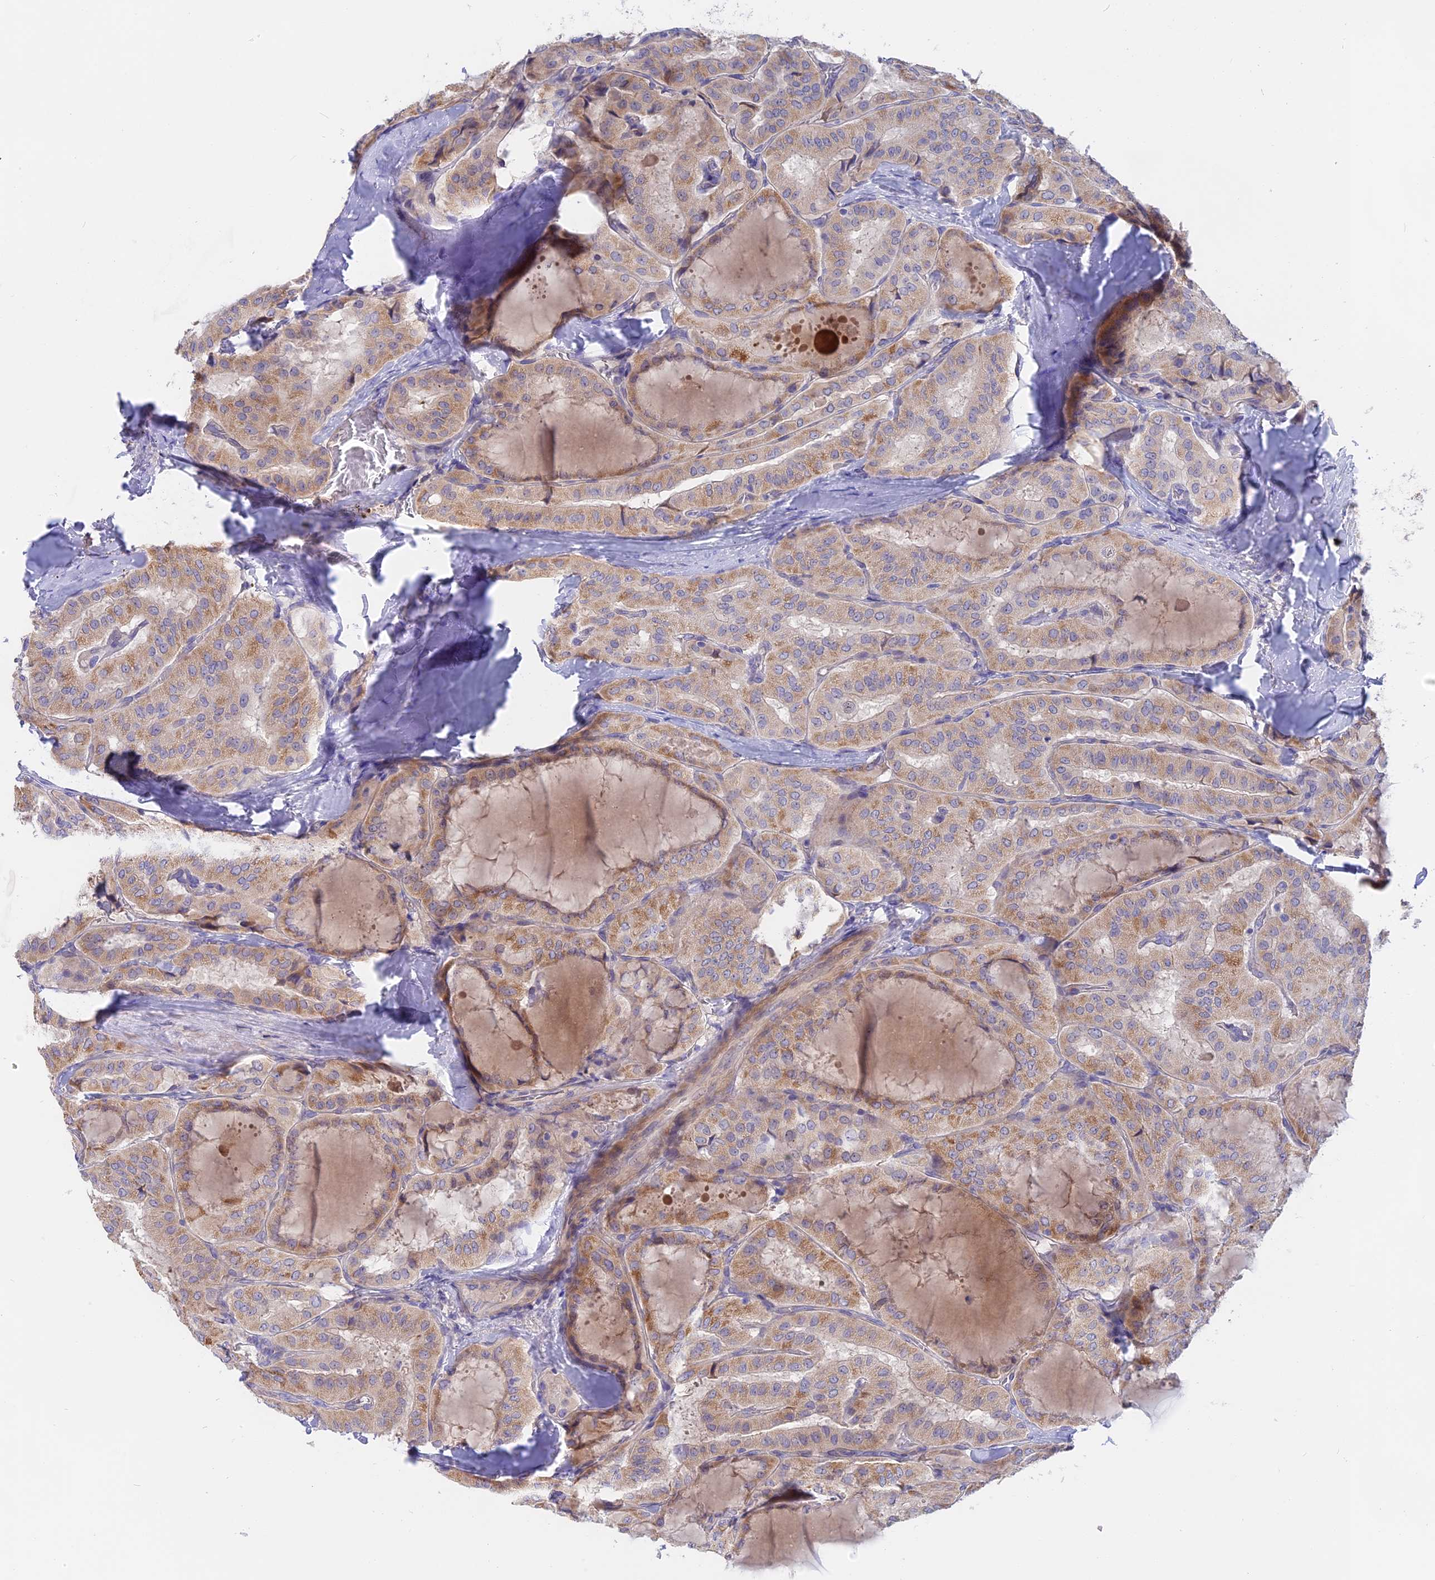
{"staining": {"intensity": "weak", "quantity": ">75%", "location": "cytoplasmic/membranous"}, "tissue": "thyroid cancer", "cell_type": "Tumor cells", "image_type": "cancer", "snomed": [{"axis": "morphology", "description": "Normal tissue, NOS"}, {"axis": "morphology", "description": "Papillary adenocarcinoma, NOS"}, {"axis": "topography", "description": "Thyroid gland"}], "caption": "Thyroid papillary adenocarcinoma was stained to show a protein in brown. There is low levels of weak cytoplasmic/membranous expression in about >75% of tumor cells.", "gene": "GLB1L", "patient": {"sex": "female", "age": 59}}